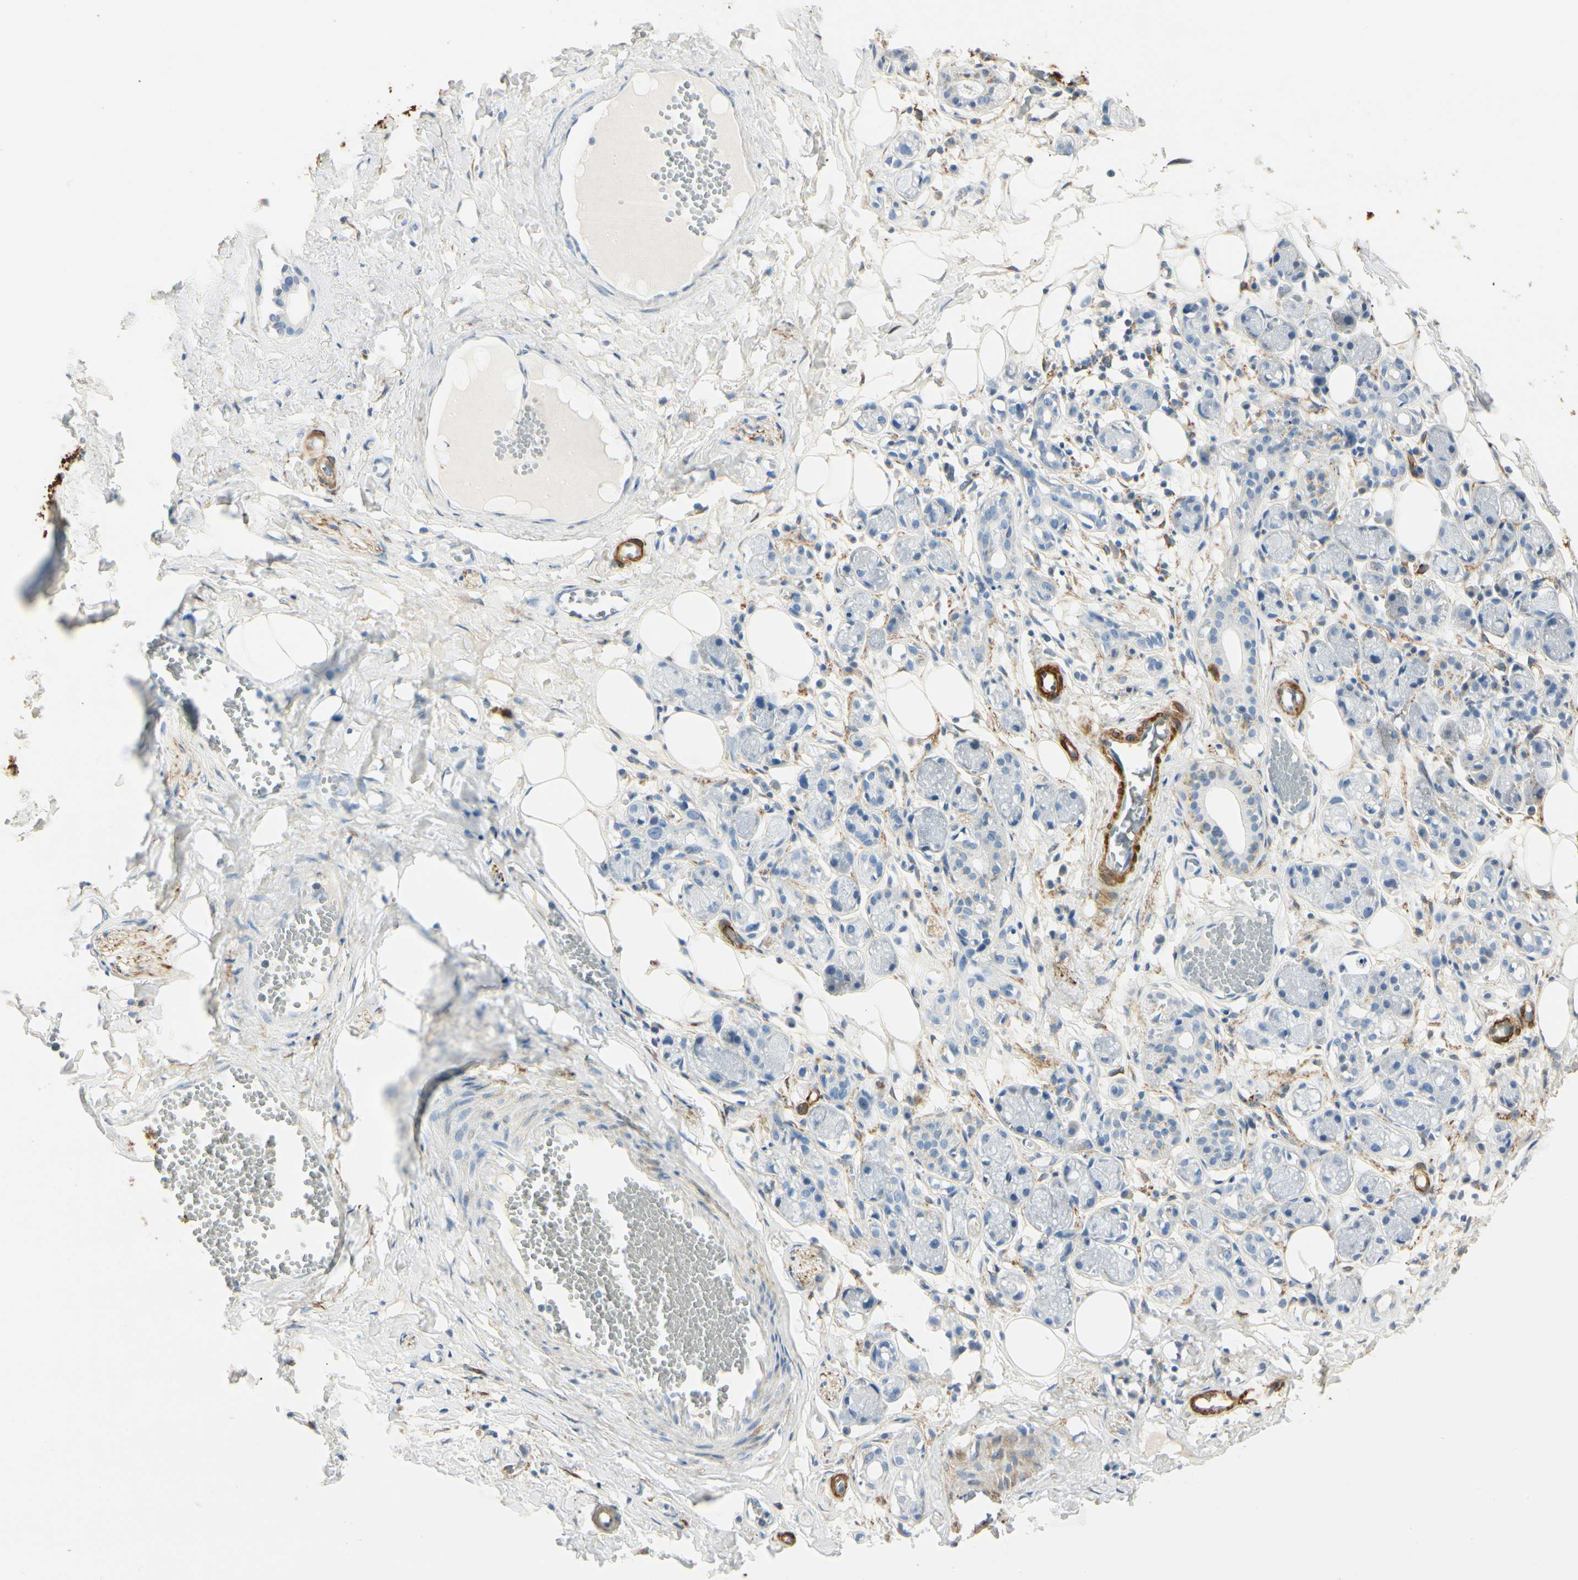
{"staining": {"intensity": "negative", "quantity": "none", "location": "none"}, "tissue": "adipose tissue", "cell_type": "Adipocytes", "image_type": "normal", "snomed": [{"axis": "morphology", "description": "Normal tissue, NOS"}, {"axis": "morphology", "description": "Inflammation, NOS"}, {"axis": "topography", "description": "Vascular tissue"}, {"axis": "topography", "description": "Salivary gland"}], "caption": "High power microscopy image of an immunohistochemistry (IHC) micrograph of unremarkable adipose tissue, revealing no significant positivity in adipocytes. (DAB immunohistochemistry visualized using brightfield microscopy, high magnification).", "gene": "AMPH", "patient": {"sex": "female", "age": 75}}